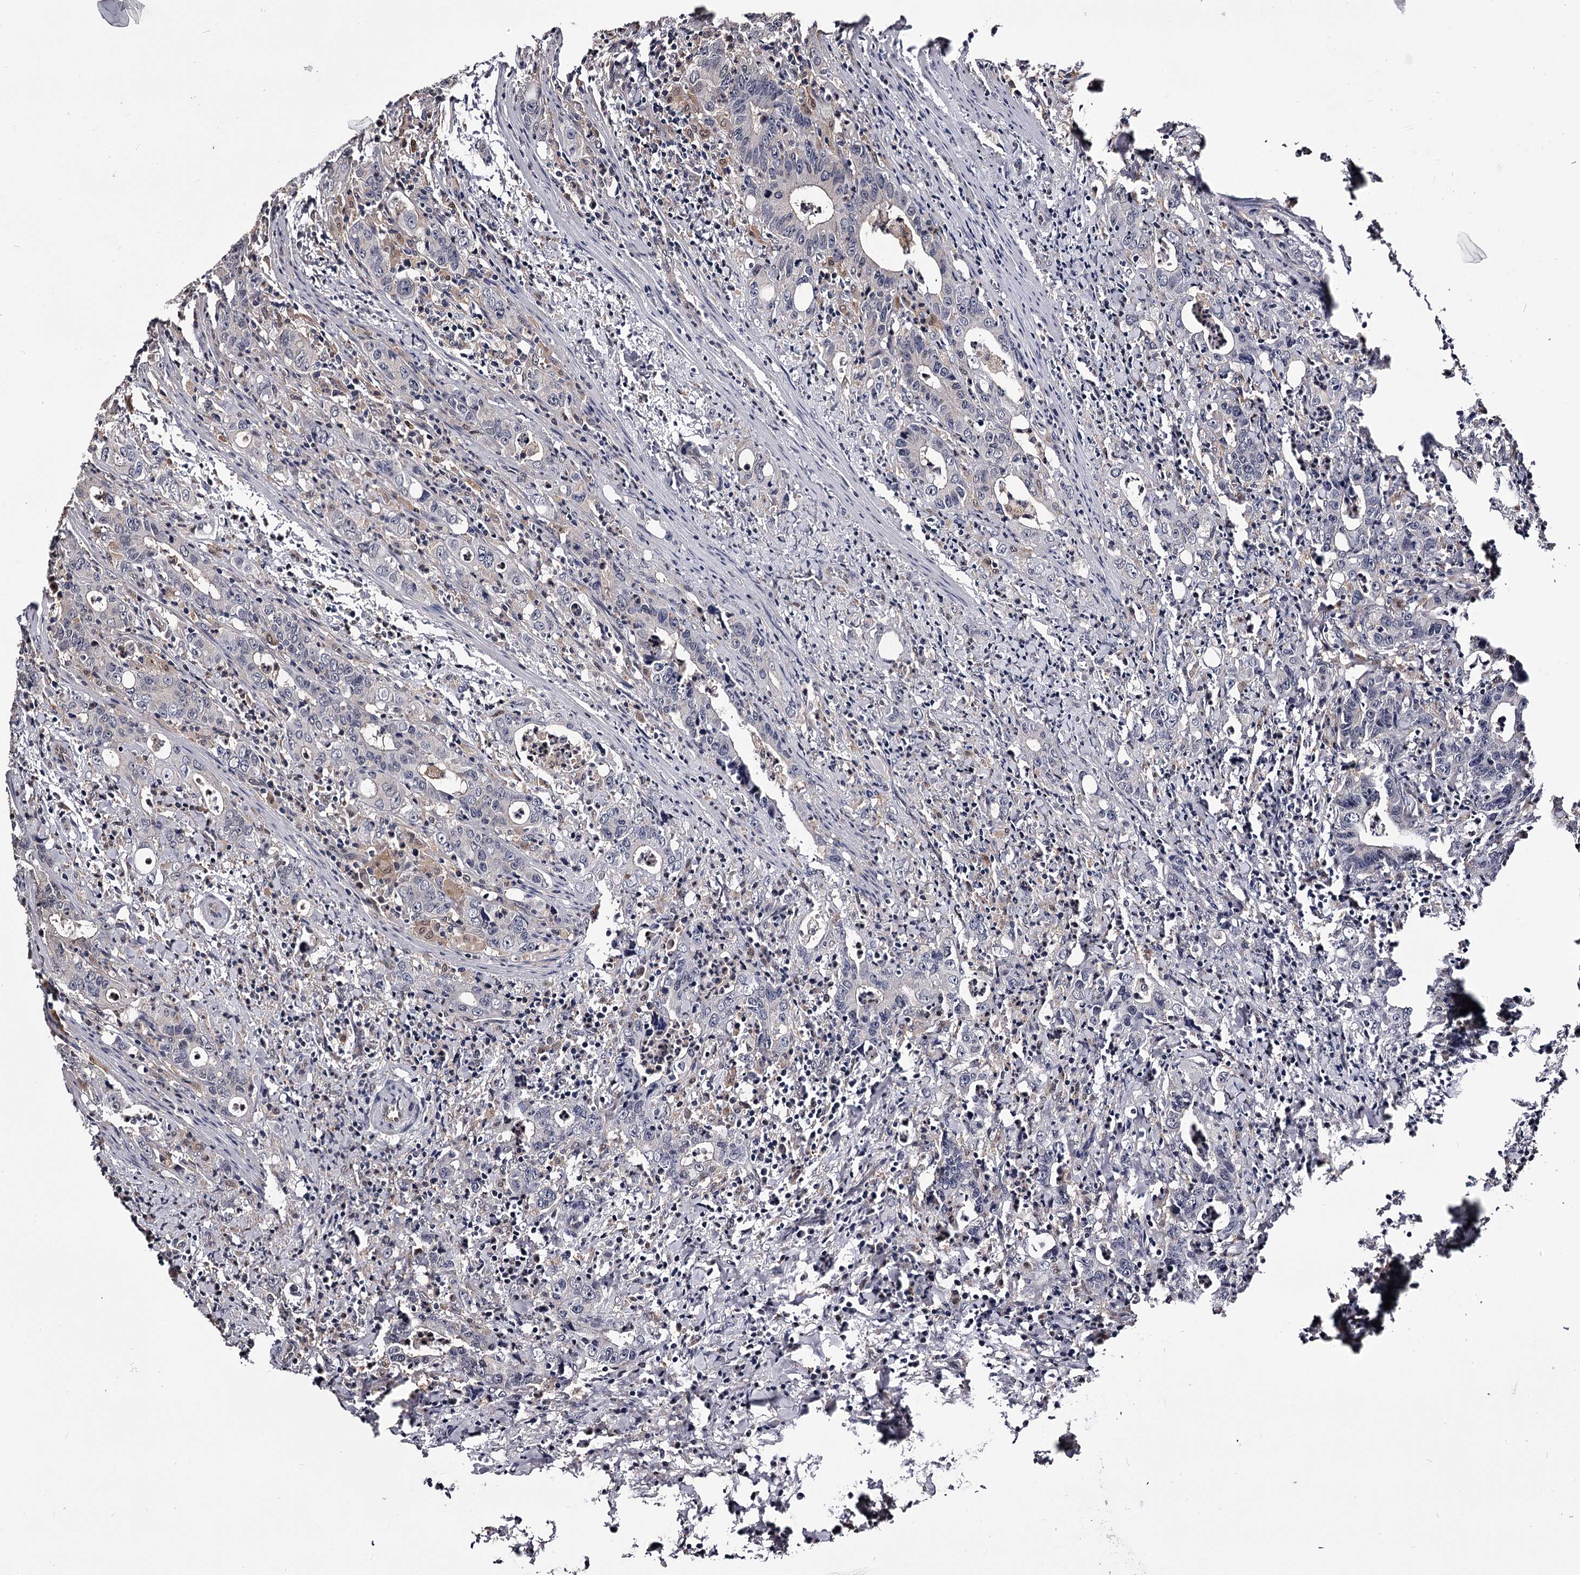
{"staining": {"intensity": "negative", "quantity": "none", "location": "none"}, "tissue": "colorectal cancer", "cell_type": "Tumor cells", "image_type": "cancer", "snomed": [{"axis": "morphology", "description": "Adenocarcinoma, NOS"}, {"axis": "topography", "description": "Colon"}], "caption": "There is no significant staining in tumor cells of adenocarcinoma (colorectal).", "gene": "GSTO1", "patient": {"sex": "female", "age": 75}}